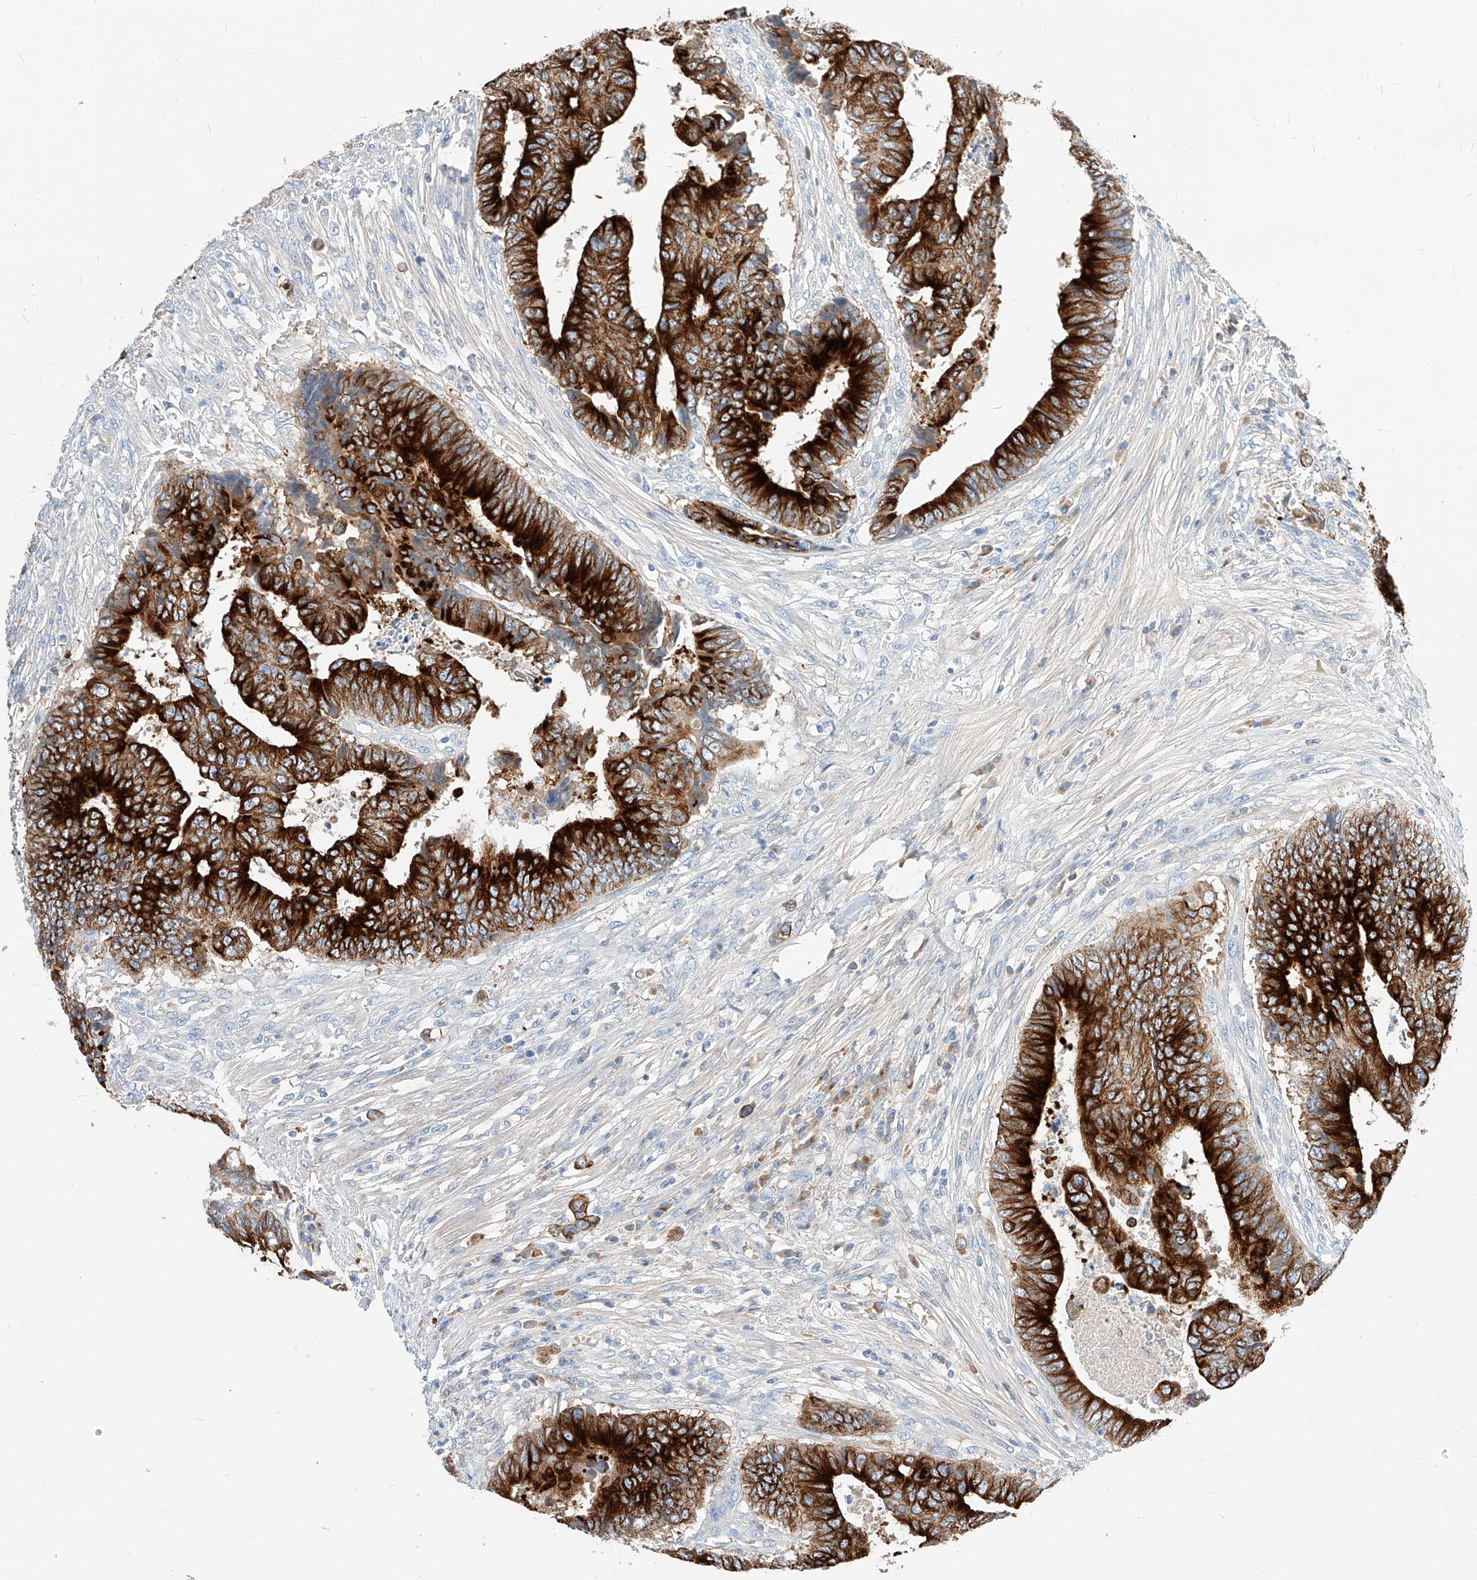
{"staining": {"intensity": "strong", "quantity": ">75%", "location": "cytoplasmic/membranous"}, "tissue": "colorectal cancer", "cell_type": "Tumor cells", "image_type": "cancer", "snomed": [{"axis": "morphology", "description": "Adenocarcinoma, NOS"}, {"axis": "topography", "description": "Rectum"}], "caption": "The image demonstrates immunohistochemical staining of colorectal adenocarcinoma. There is strong cytoplasmic/membranous positivity is seen in about >75% of tumor cells.", "gene": "MAP7", "patient": {"sex": "male", "age": 84}}